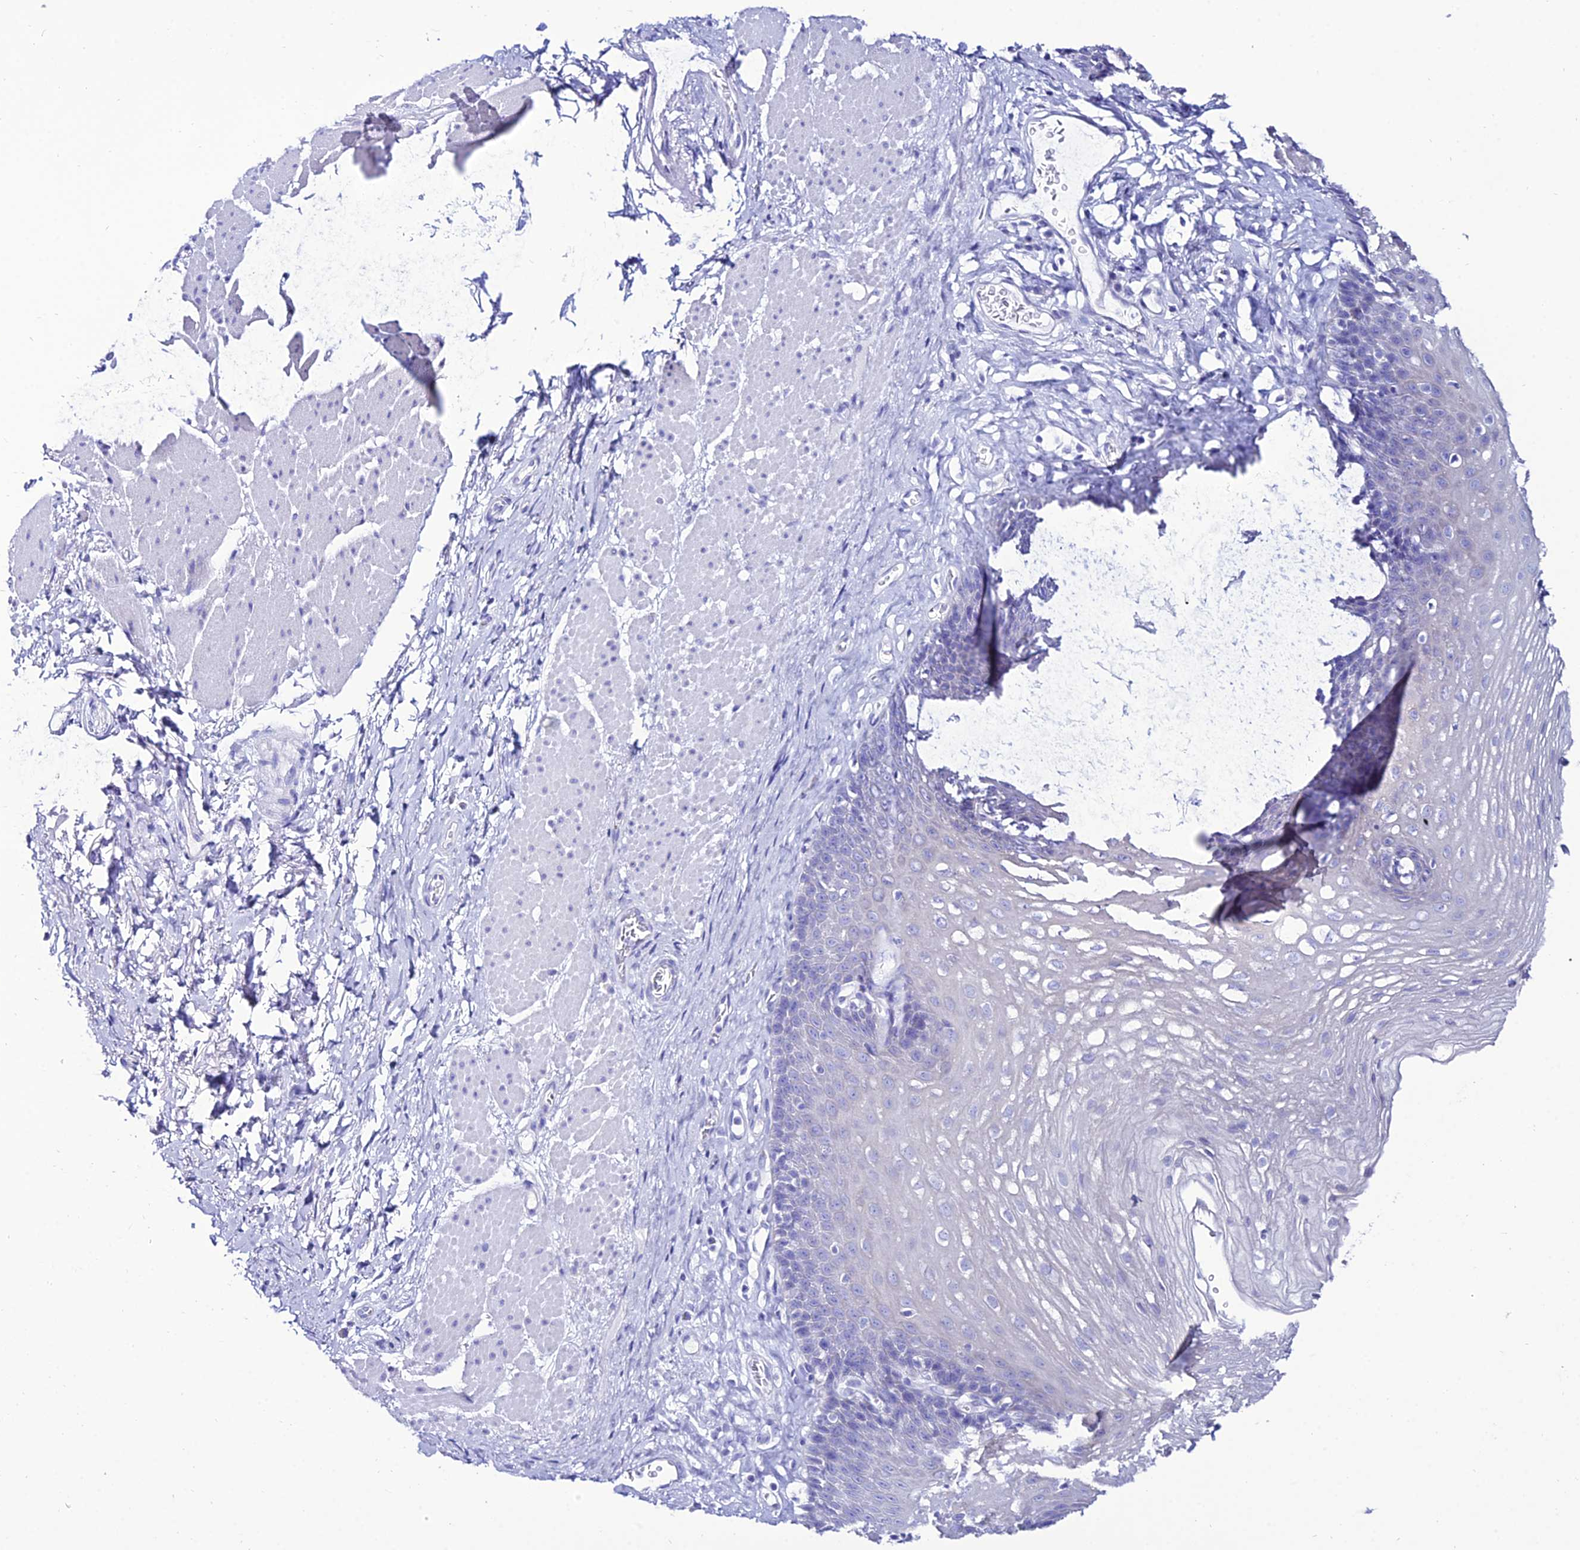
{"staining": {"intensity": "negative", "quantity": "none", "location": "none"}, "tissue": "esophagus", "cell_type": "Squamous epithelial cells", "image_type": "normal", "snomed": [{"axis": "morphology", "description": "Normal tissue, NOS"}, {"axis": "topography", "description": "Esophagus"}], "caption": "High power microscopy image of an immunohistochemistry (IHC) micrograph of unremarkable esophagus, revealing no significant staining in squamous epithelial cells. (Brightfield microscopy of DAB immunohistochemistry at high magnification).", "gene": "OR4D5", "patient": {"sex": "female", "age": 66}}